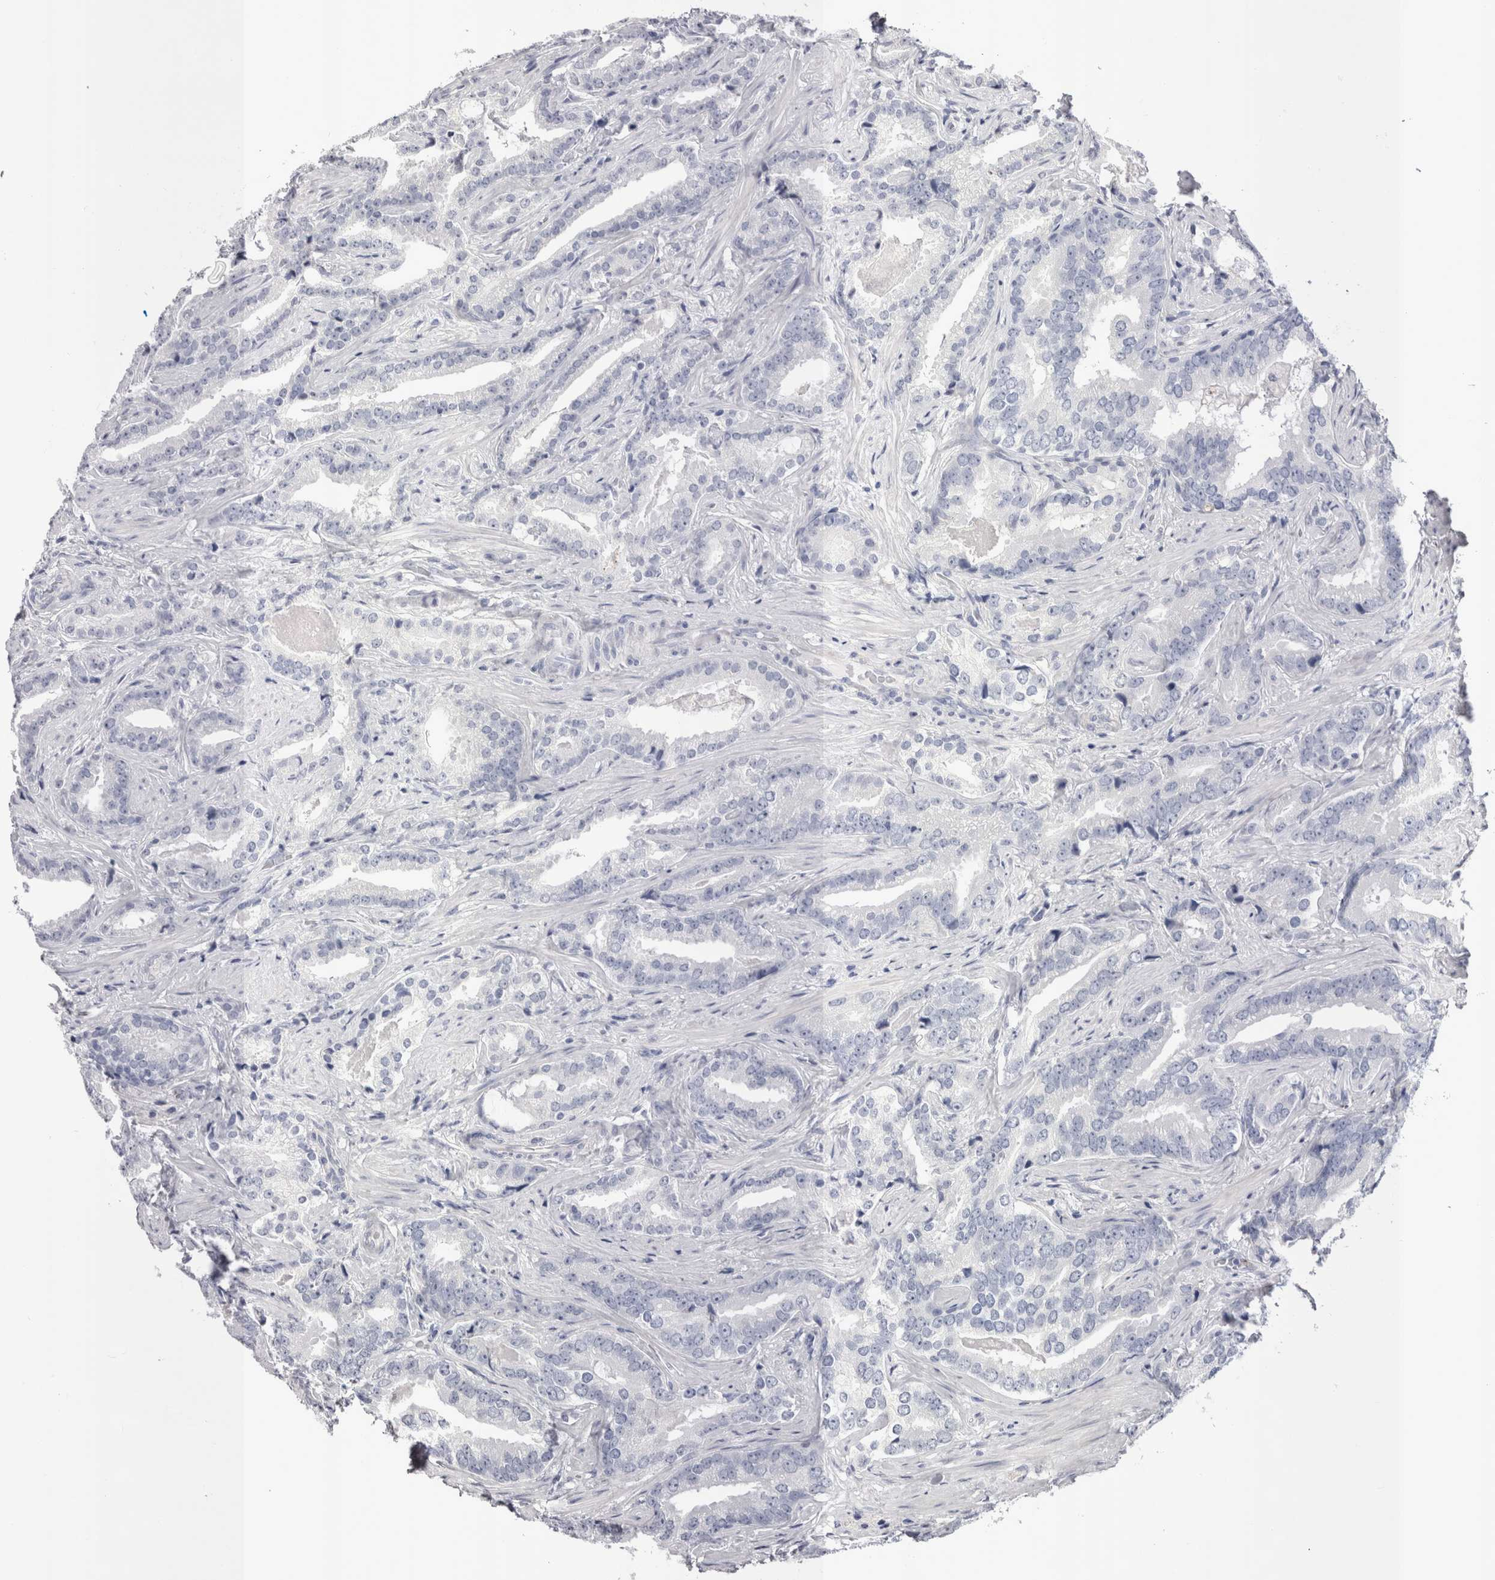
{"staining": {"intensity": "negative", "quantity": "none", "location": "none"}, "tissue": "prostate cancer", "cell_type": "Tumor cells", "image_type": "cancer", "snomed": [{"axis": "morphology", "description": "Adenocarcinoma, Low grade"}, {"axis": "topography", "description": "Prostate"}], "caption": "Adenocarcinoma (low-grade) (prostate) was stained to show a protein in brown. There is no significant expression in tumor cells. (Stains: DAB immunohistochemistry with hematoxylin counter stain, Microscopy: brightfield microscopy at high magnification).", "gene": "PWP2", "patient": {"sex": "male", "age": 67}}